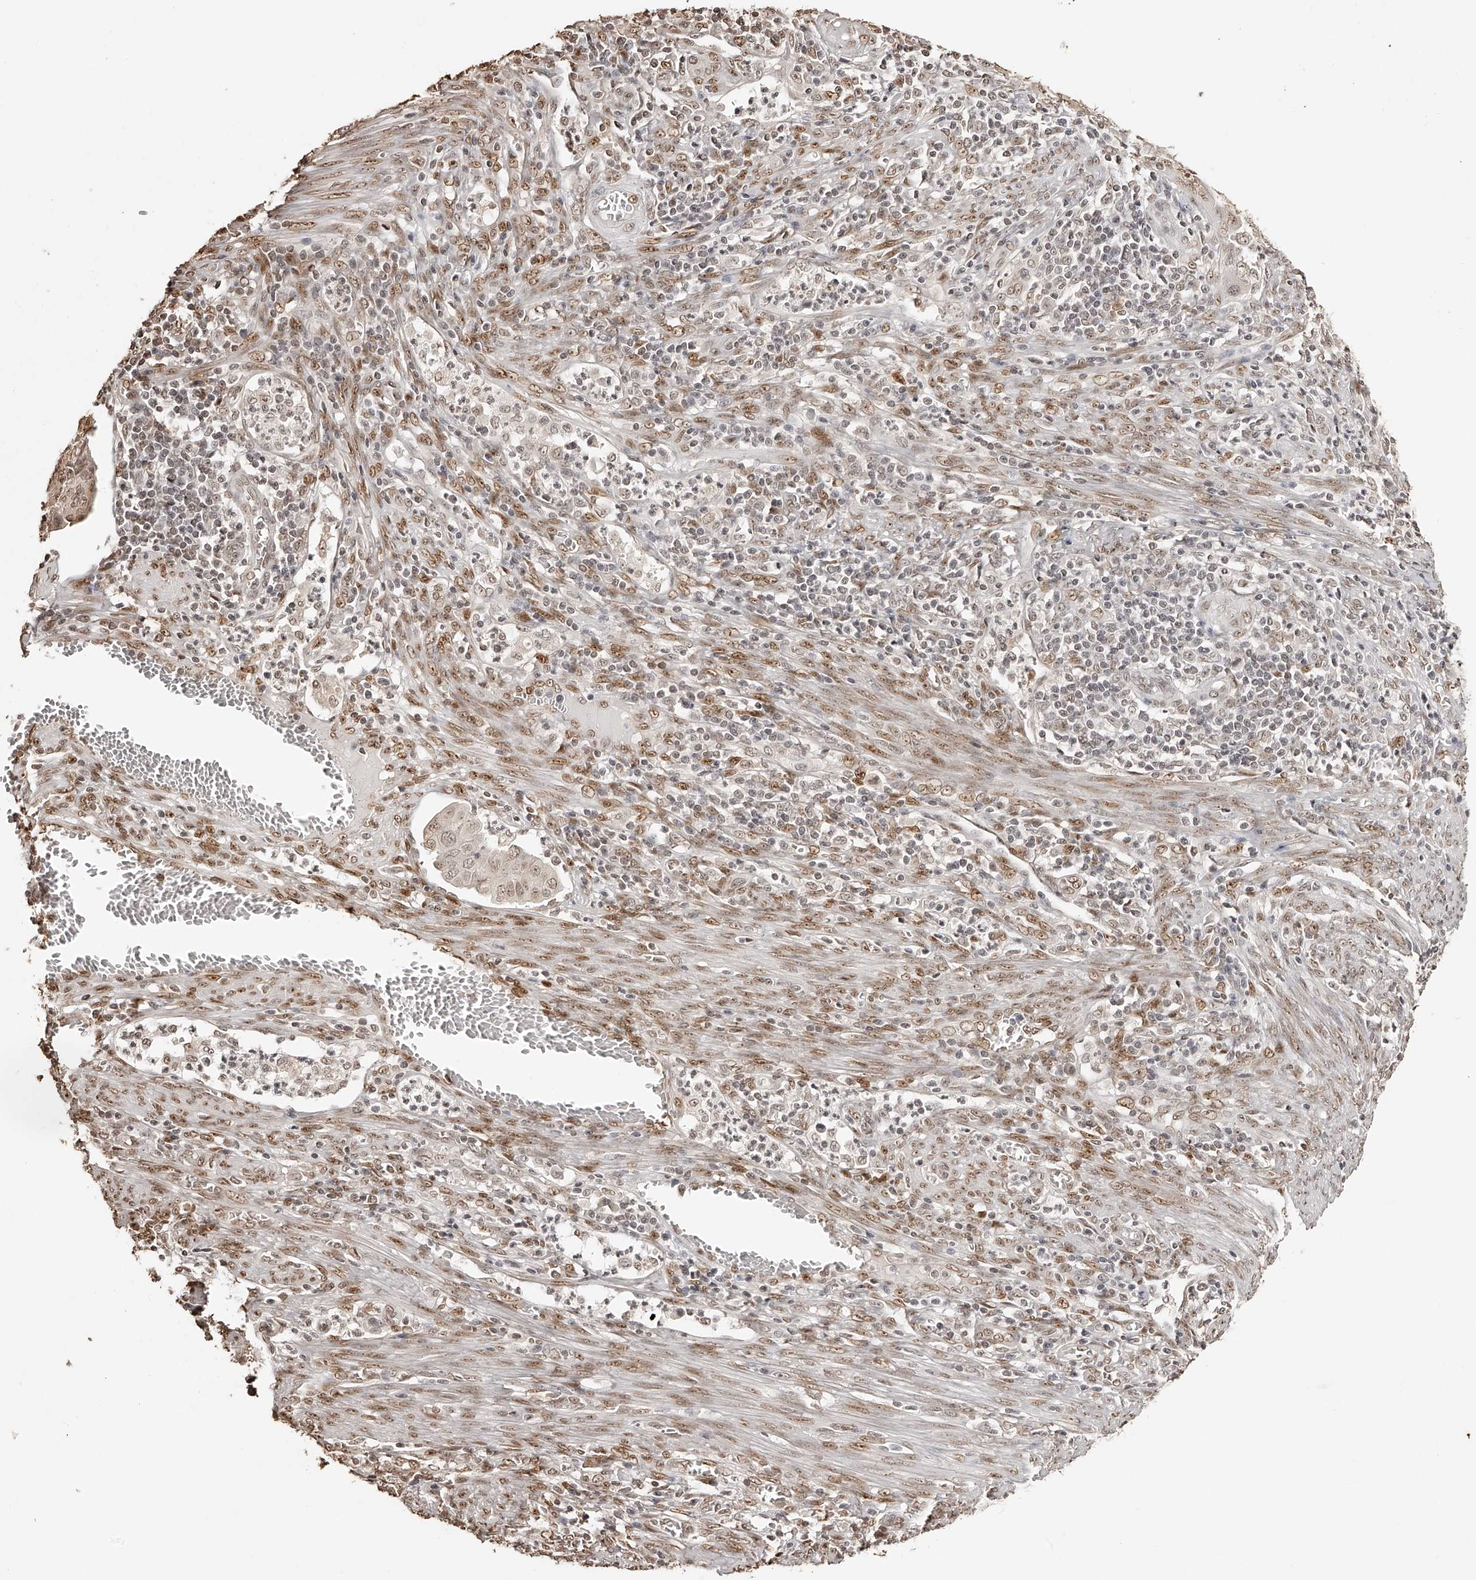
{"staining": {"intensity": "moderate", "quantity": ">75%", "location": "nuclear"}, "tissue": "endometrial cancer", "cell_type": "Tumor cells", "image_type": "cancer", "snomed": [{"axis": "morphology", "description": "Adenocarcinoma, NOS"}, {"axis": "topography", "description": "Endometrium"}], "caption": "This is a histology image of IHC staining of endometrial cancer, which shows moderate positivity in the nuclear of tumor cells.", "gene": "ZNF503", "patient": {"sex": "female", "age": 51}}